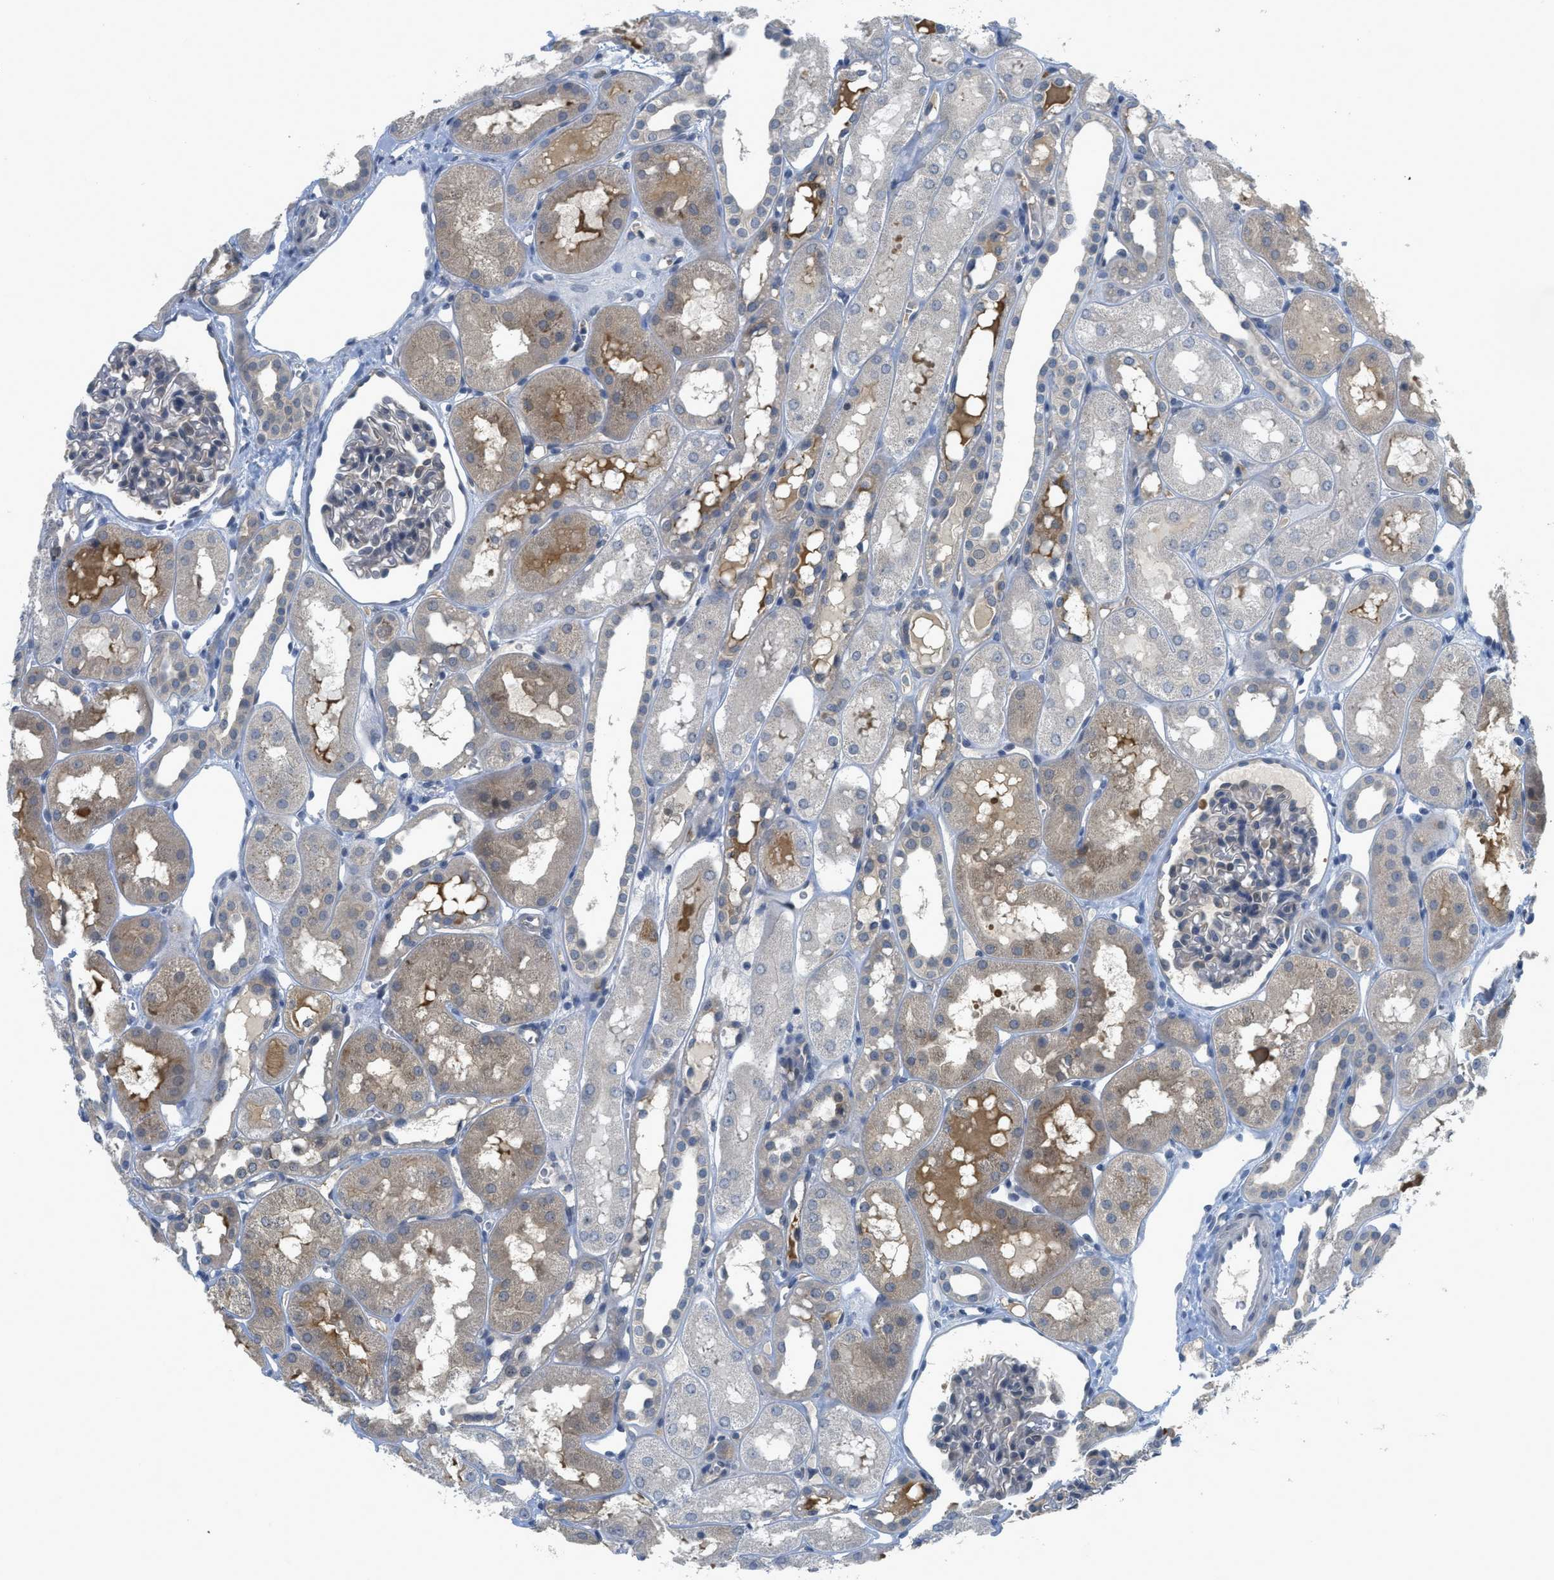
{"staining": {"intensity": "negative", "quantity": "none", "location": "none"}, "tissue": "kidney", "cell_type": "Cells in glomeruli", "image_type": "normal", "snomed": [{"axis": "morphology", "description": "Normal tissue, NOS"}, {"axis": "topography", "description": "Kidney"}, {"axis": "topography", "description": "Urinary bladder"}], "caption": "Immunohistochemistry micrograph of normal kidney stained for a protein (brown), which shows no staining in cells in glomeruli.", "gene": "TNFAIP1", "patient": {"sex": "male", "age": 16}}